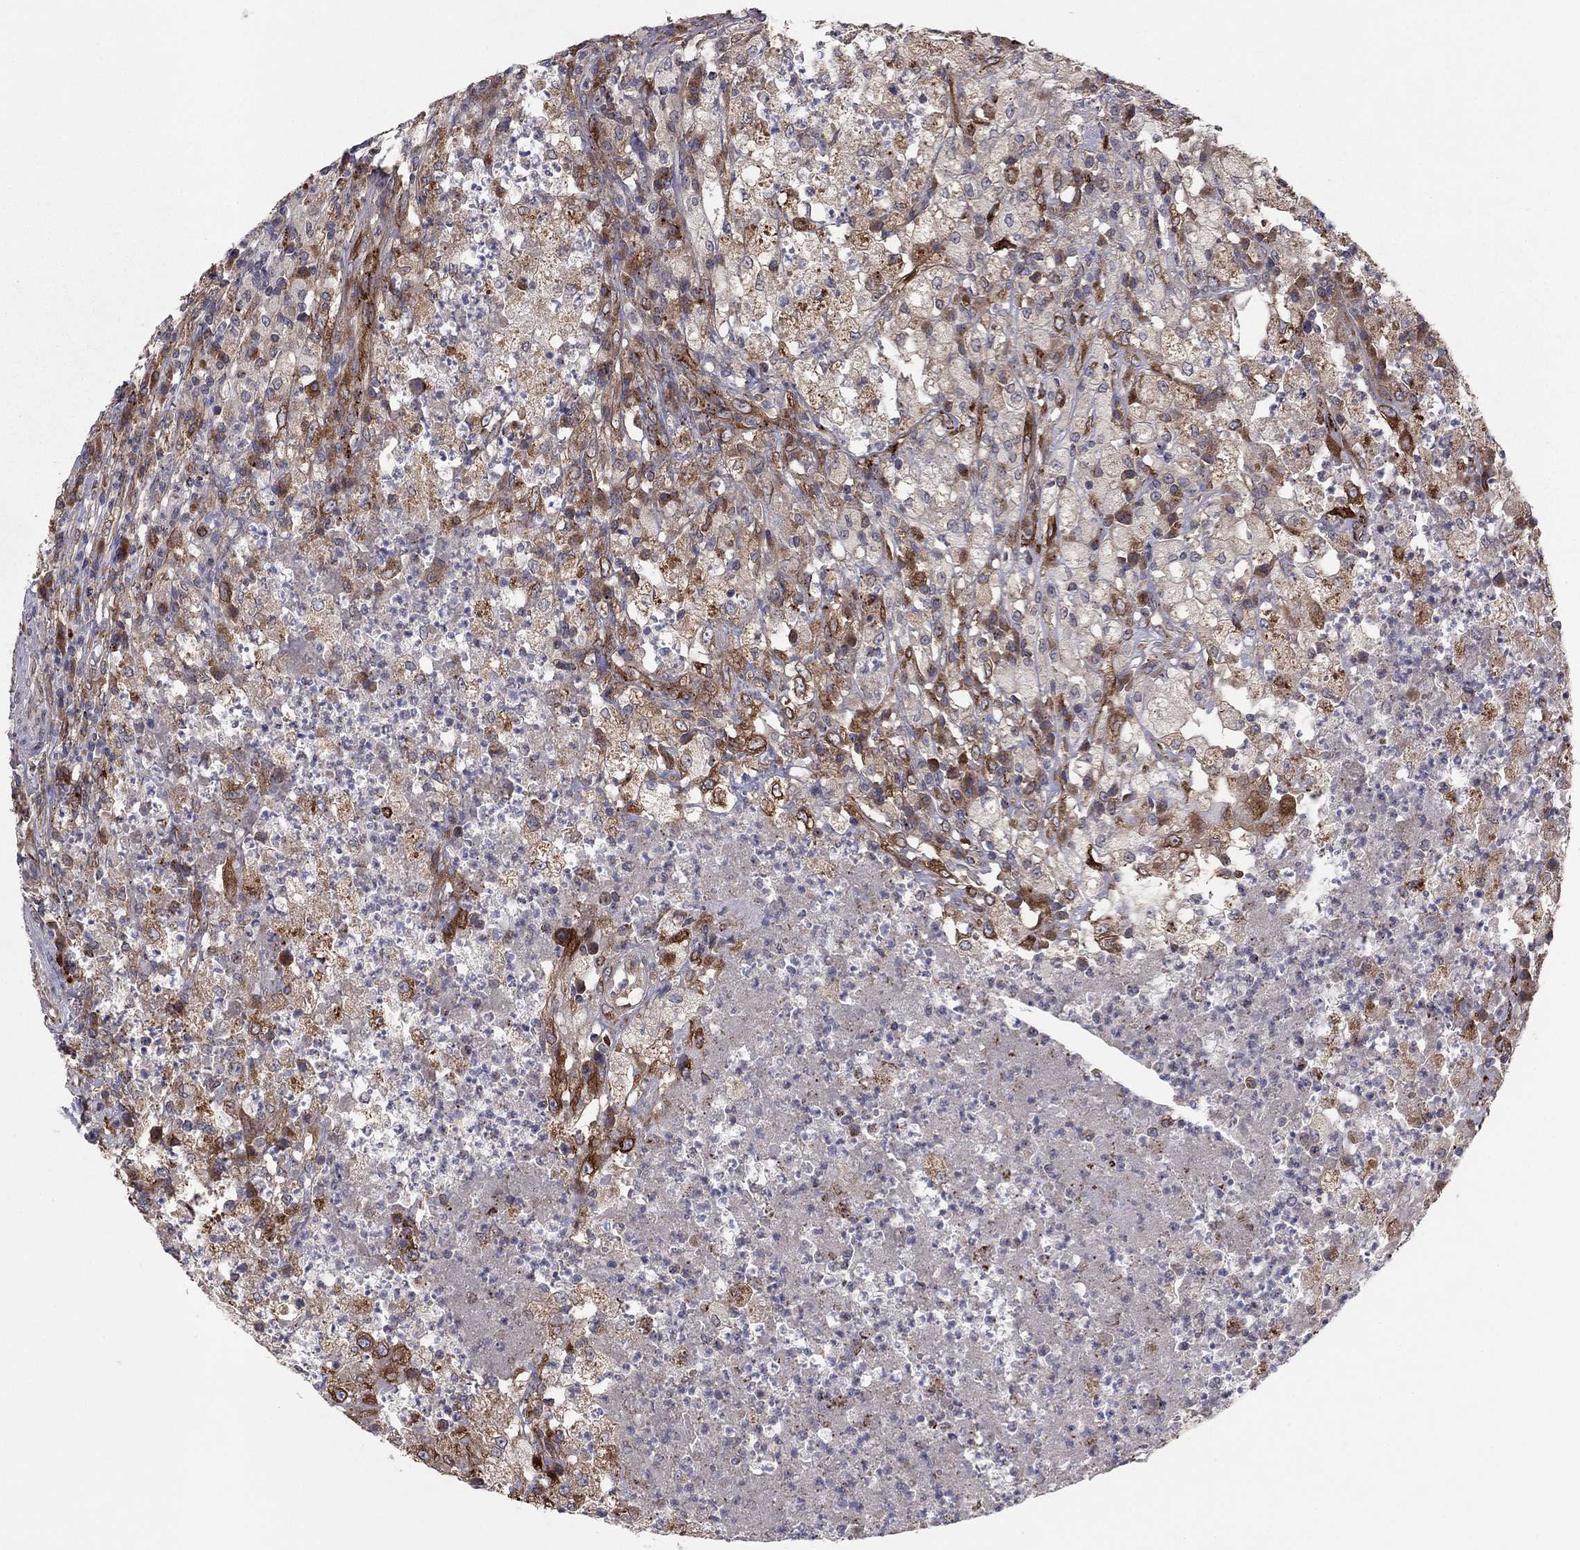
{"staining": {"intensity": "moderate", "quantity": "<25%", "location": "cytoplasmic/membranous"}, "tissue": "testis cancer", "cell_type": "Tumor cells", "image_type": "cancer", "snomed": [{"axis": "morphology", "description": "Necrosis, NOS"}, {"axis": "morphology", "description": "Carcinoma, Embryonal, NOS"}, {"axis": "topography", "description": "Testis"}], "caption": "Immunohistochemical staining of testis cancer (embryonal carcinoma) exhibits moderate cytoplasmic/membranous protein staining in approximately <25% of tumor cells. The staining was performed using DAB (3,3'-diaminobenzidine), with brown indicating positive protein expression. Nuclei are stained blue with hematoxylin.", "gene": "YIF1A", "patient": {"sex": "male", "age": 19}}